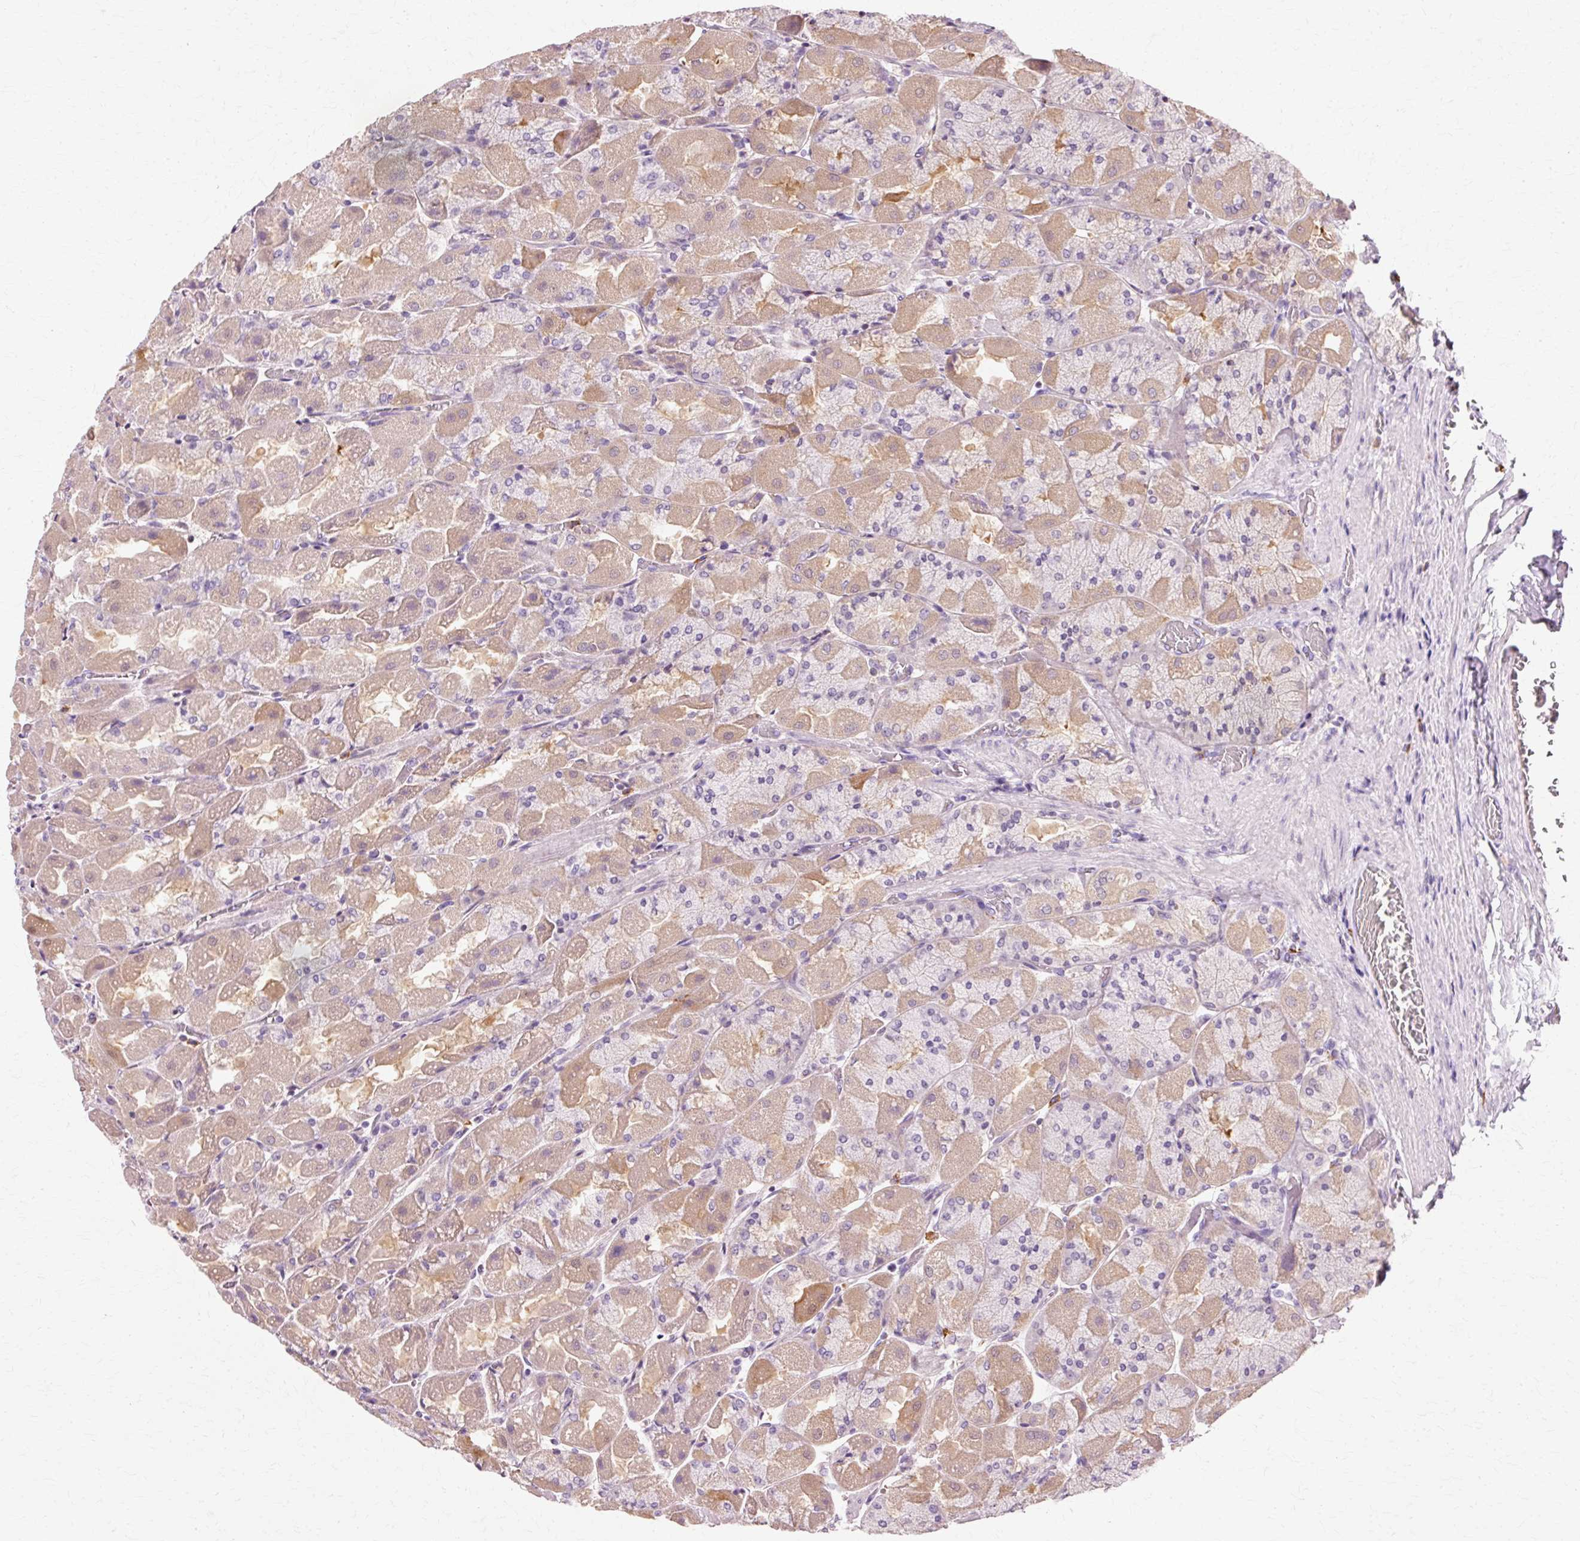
{"staining": {"intensity": "weak", "quantity": "25%-75%", "location": "cytoplasmic/membranous"}, "tissue": "stomach", "cell_type": "Glandular cells", "image_type": "normal", "snomed": [{"axis": "morphology", "description": "Normal tissue, NOS"}, {"axis": "topography", "description": "Stomach"}], "caption": "Brown immunohistochemical staining in unremarkable stomach shows weak cytoplasmic/membranous expression in approximately 25%-75% of glandular cells. (brown staining indicates protein expression, while blue staining denotes nuclei).", "gene": "VN1R2", "patient": {"sex": "female", "age": 61}}